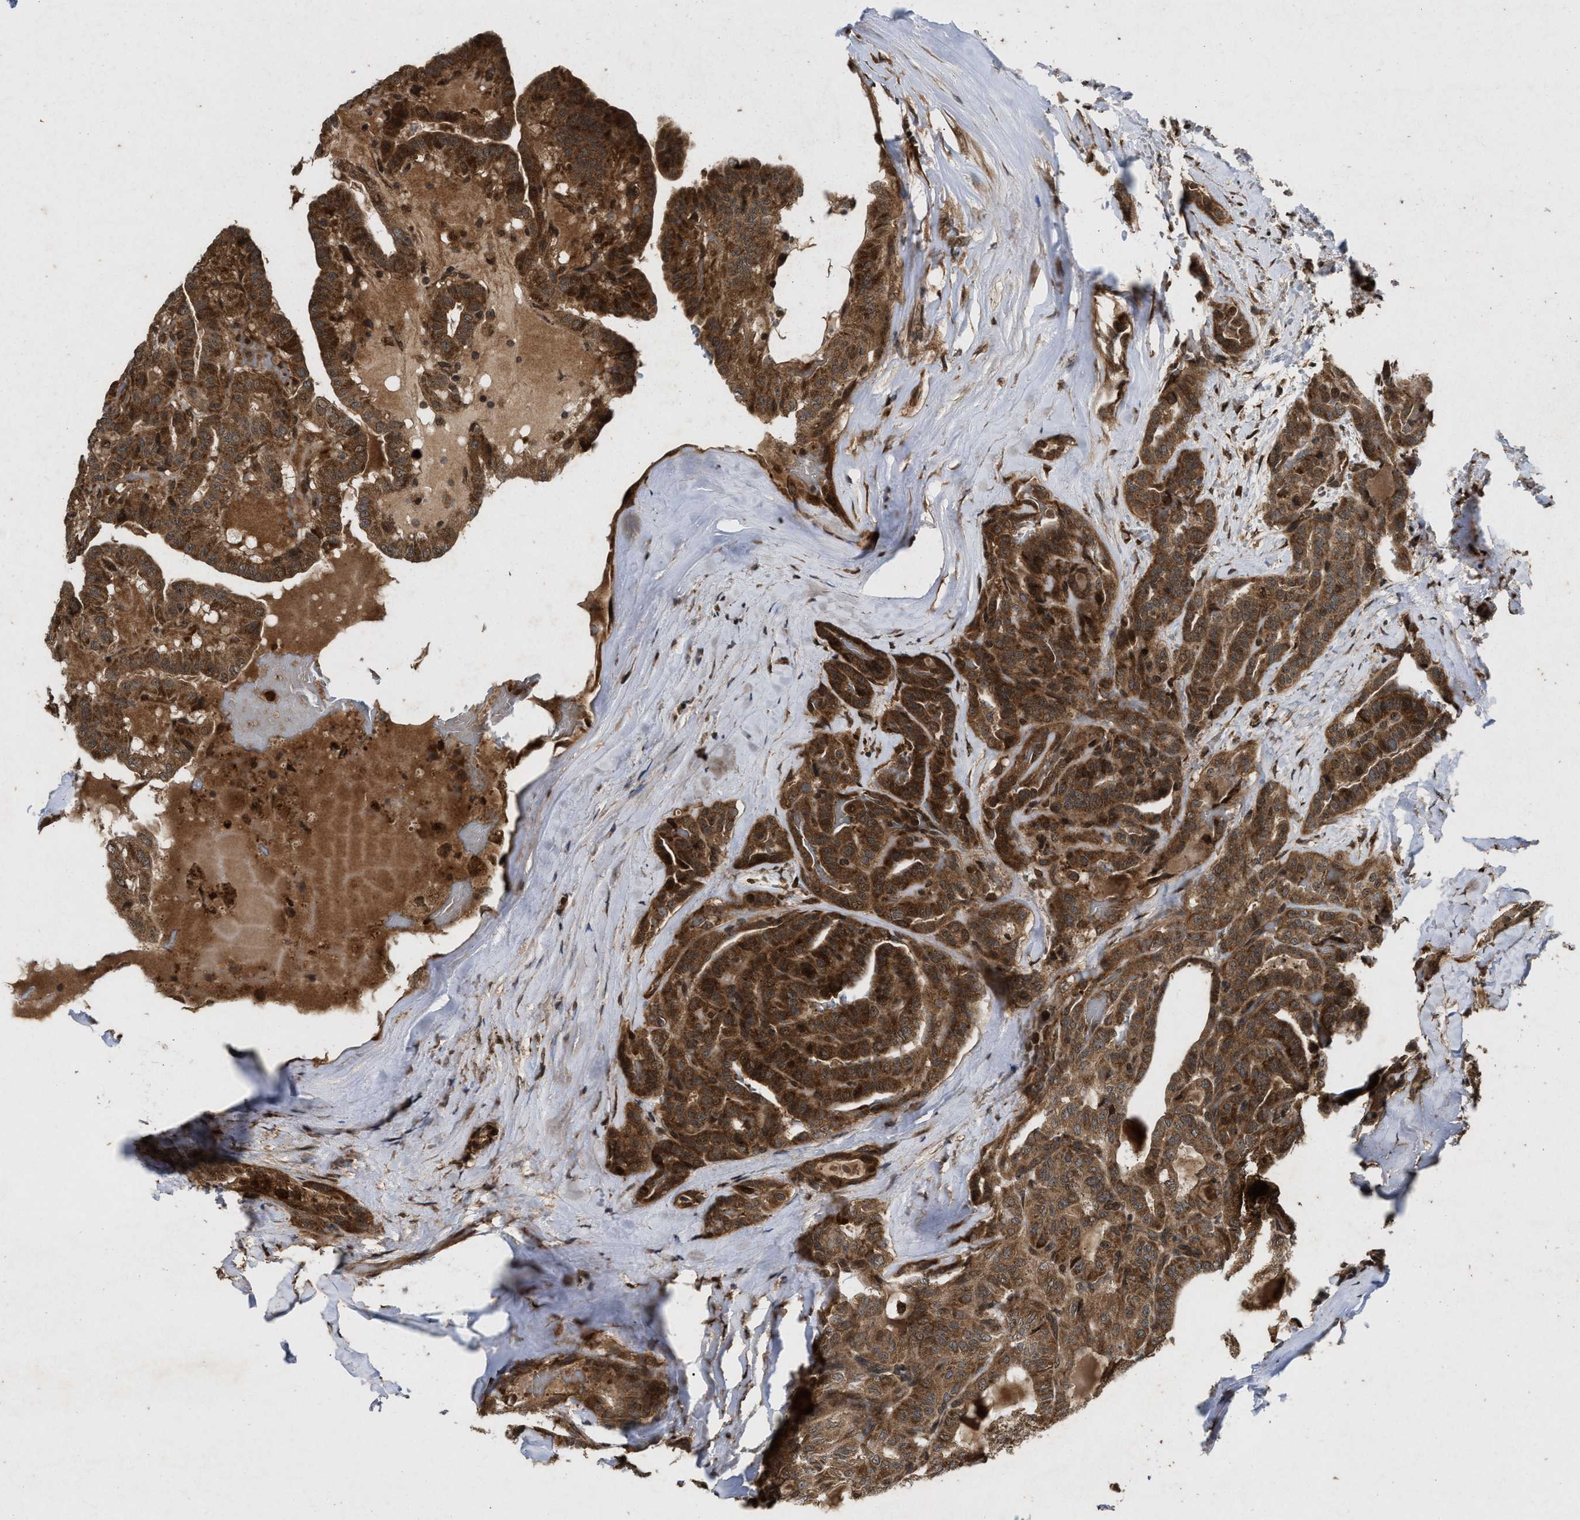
{"staining": {"intensity": "strong", "quantity": ">75%", "location": "cytoplasmic/membranous"}, "tissue": "thyroid cancer", "cell_type": "Tumor cells", "image_type": "cancer", "snomed": [{"axis": "morphology", "description": "Papillary adenocarcinoma, NOS"}, {"axis": "topography", "description": "Thyroid gland"}], "caption": "Tumor cells exhibit strong cytoplasmic/membranous positivity in about >75% of cells in thyroid cancer.", "gene": "CFLAR", "patient": {"sex": "male", "age": 77}}